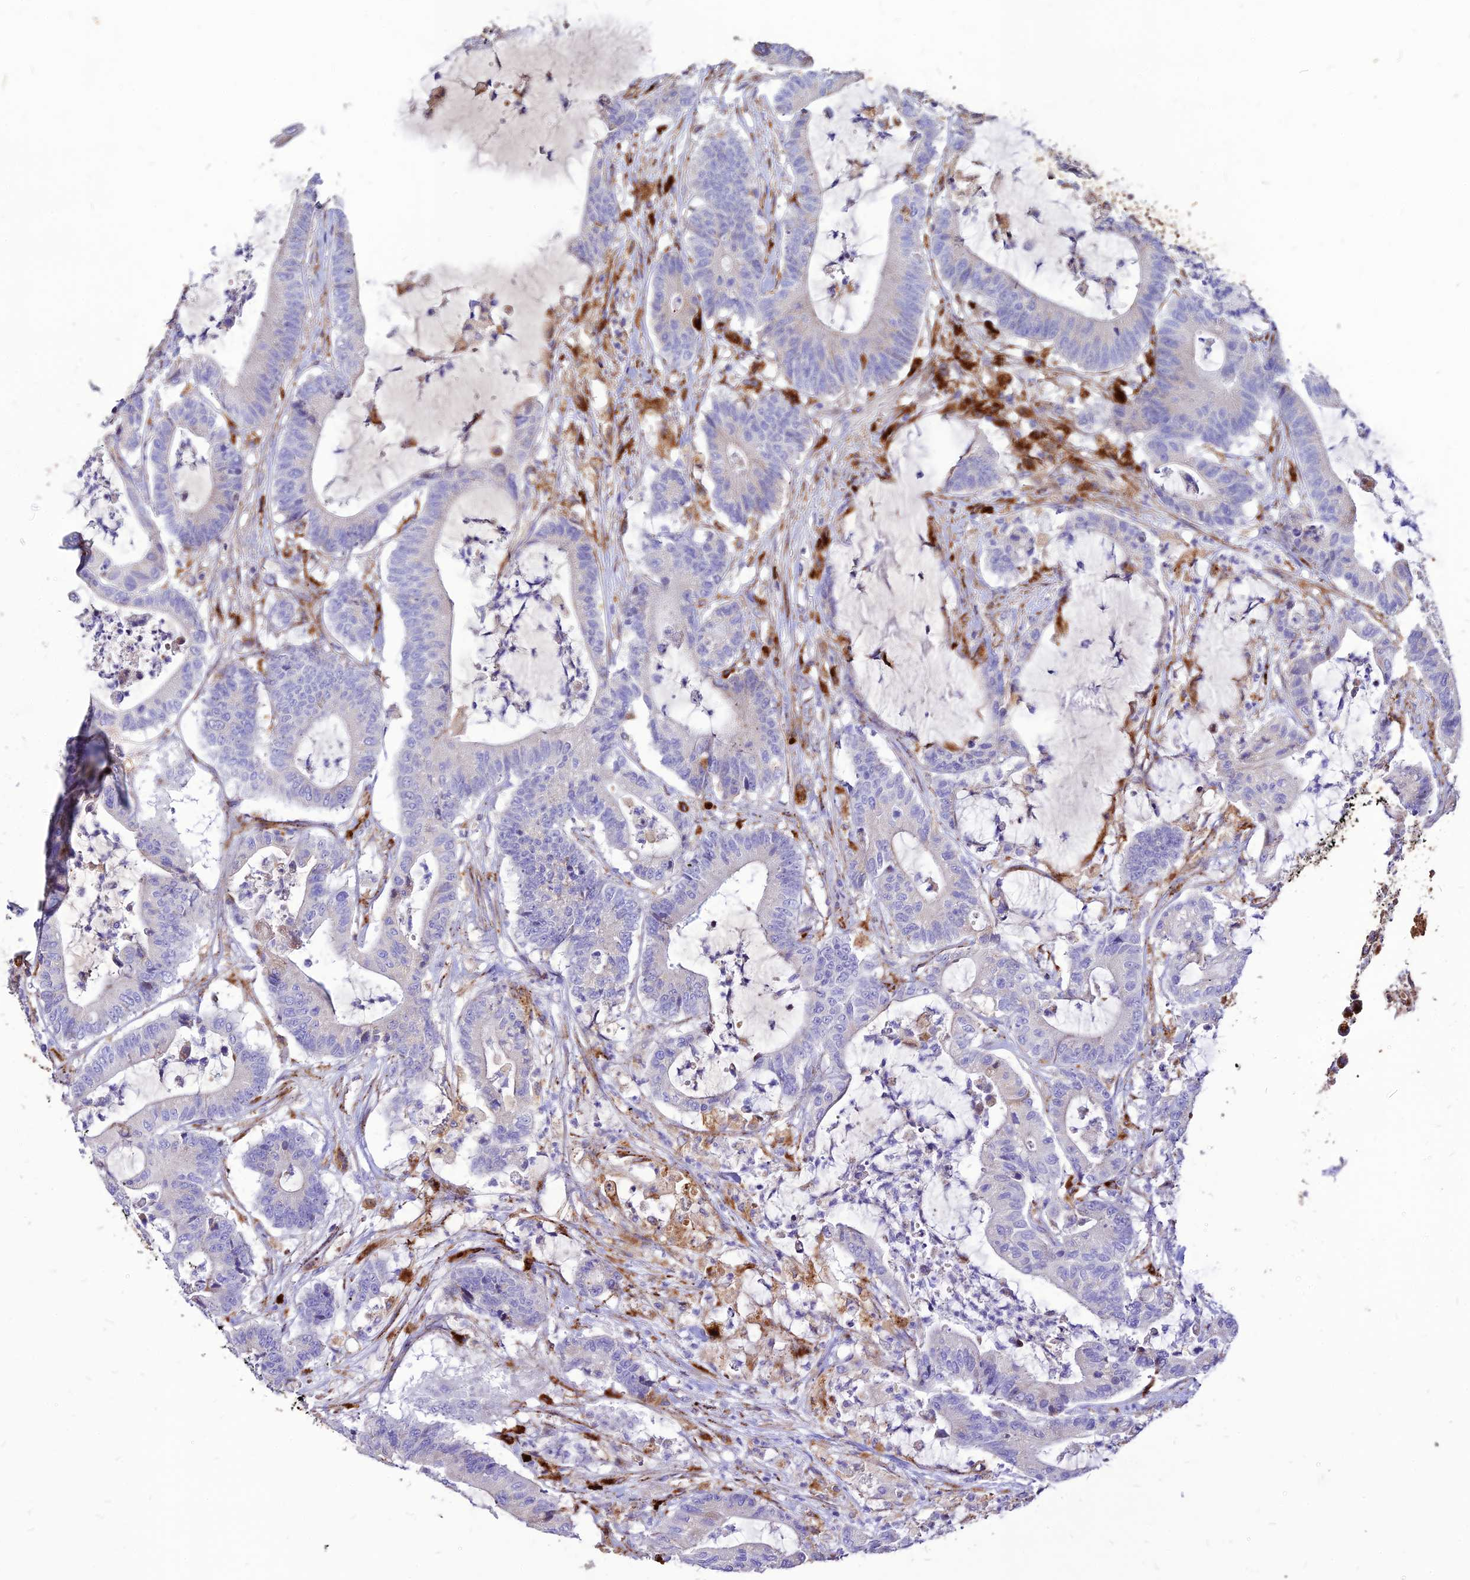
{"staining": {"intensity": "negative", "quantity": "none", "location": "none"}, "tissue": "colorectal cancer", "cell_type": "Tumor cells", "image_type": "cancer", "snomed": [{"axis": "morphology", "description": "Adenocarcinoma, NOS"}, {"axis": "topography", "description": "Colon"}], "caption": "DAB (3,3'-diaminobenzidine) immunohistochemical staining of human adenocarcinoma (colorectal) demonstrates no significant positivity in tumor cells. (IHC, brightfield microscopy, high magnification).", "gene": "RIMOC1", "patient": {"sex": "female", "age": 84}}